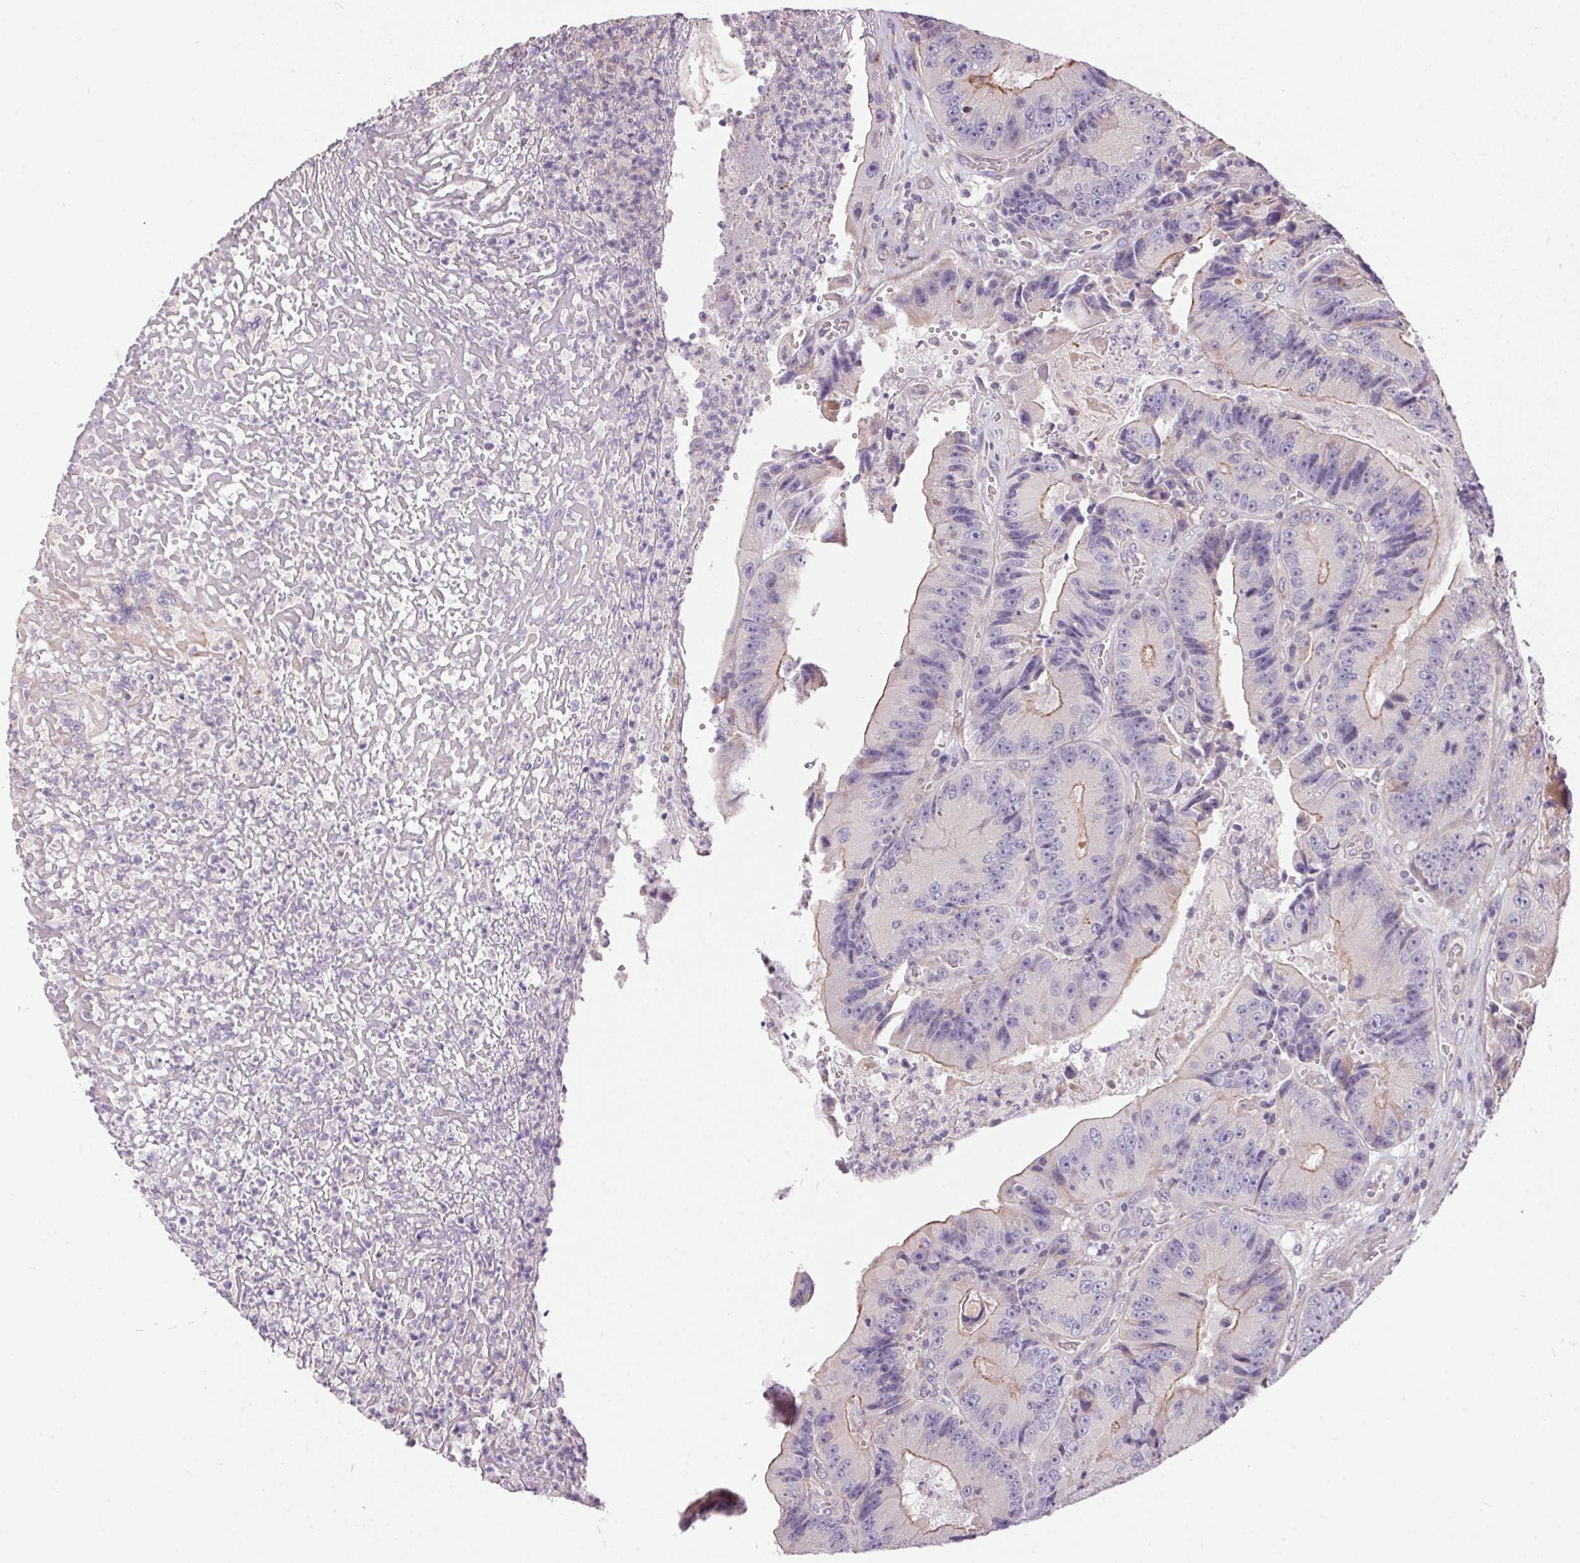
{"staining": {"intensity": "moderate", "quantity": "<25%", "location": "cytoplasmic/membranous"}, "tissue": "colorectal cancer", "cell_type": "Tumor cells", "image_type": "cancer", "snomed": [{"axis": "morphology", "description": "Adenocarcinoma, NOS"}, {"axis": "topography", "description": "Colon"}], "caption": "Brown immunohistochemical staining in adenocarcinoma (colorectal) exhibits moderate cytoplasmic/membranous expression in approximately <25% of tumor cells. (Brightfield microscopy of DAB IHC at high magnification).", "gene": "UNC13B", "patient": {"sex": "female", "age": 86}}